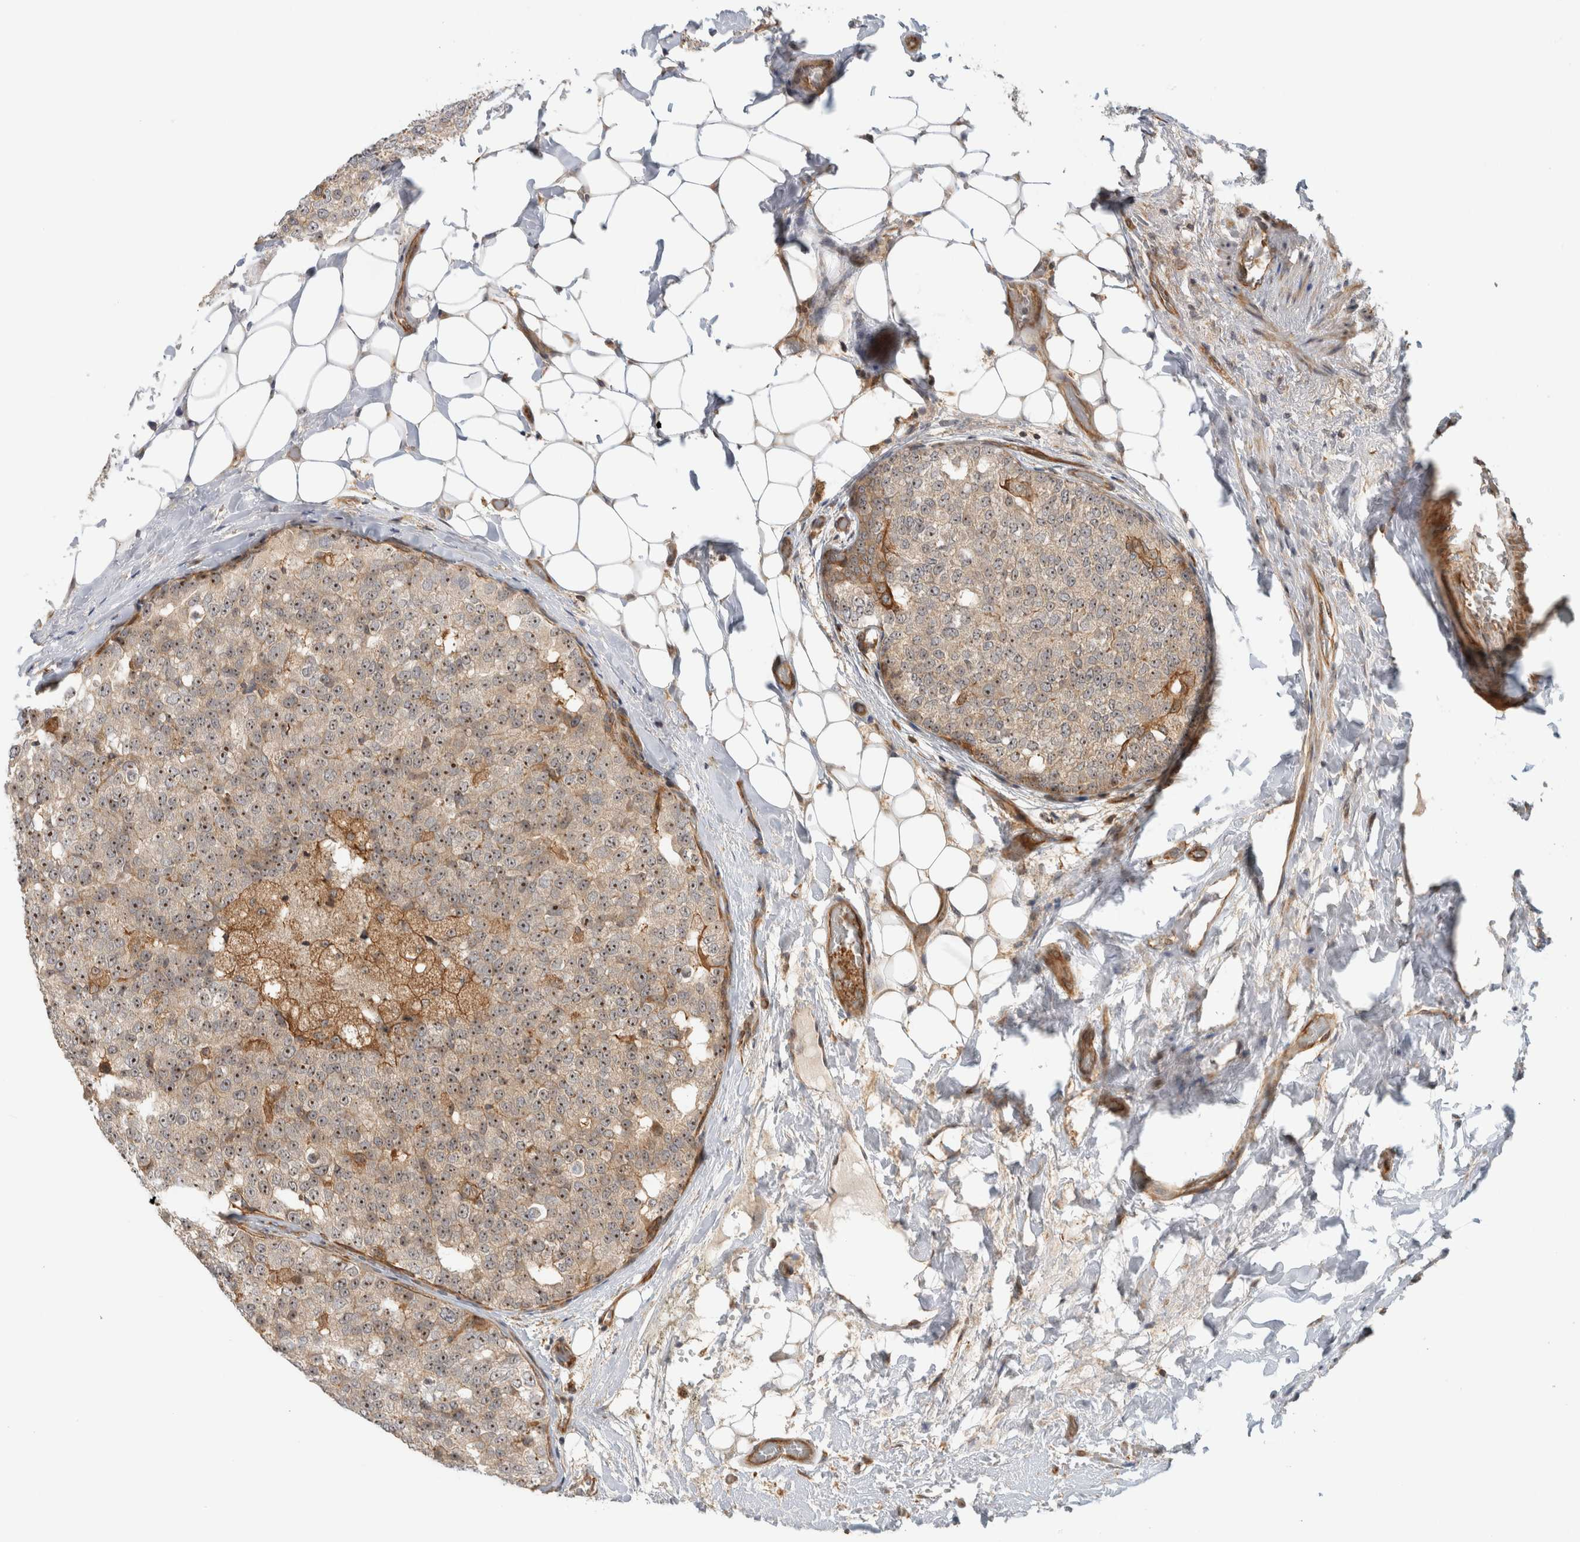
{"staining": {"intensity": "moderate", "quantity": ">75%", "location": "cytoplasmic/membranous,nuclear"}, "tissue": "breast cancer", "cell_type": "Tumor cells", "image_type": "cancer", "snomed": [{"axis": "morphology", "description": "Normal tissue, NOS"}, {"axis": "morphology", "description": "Duct carcinoma"}, {"axis": "topography", "description": "Breast"}], "caption": "The micrograph reveals a brown stain indicating the presence of a protein in the cytoplasmic/membranous and nuclear of tumor cells in intraductal carcinoma (breast).", "gene": "WASF2", "patient": {"sex": "female", "age": 43}}